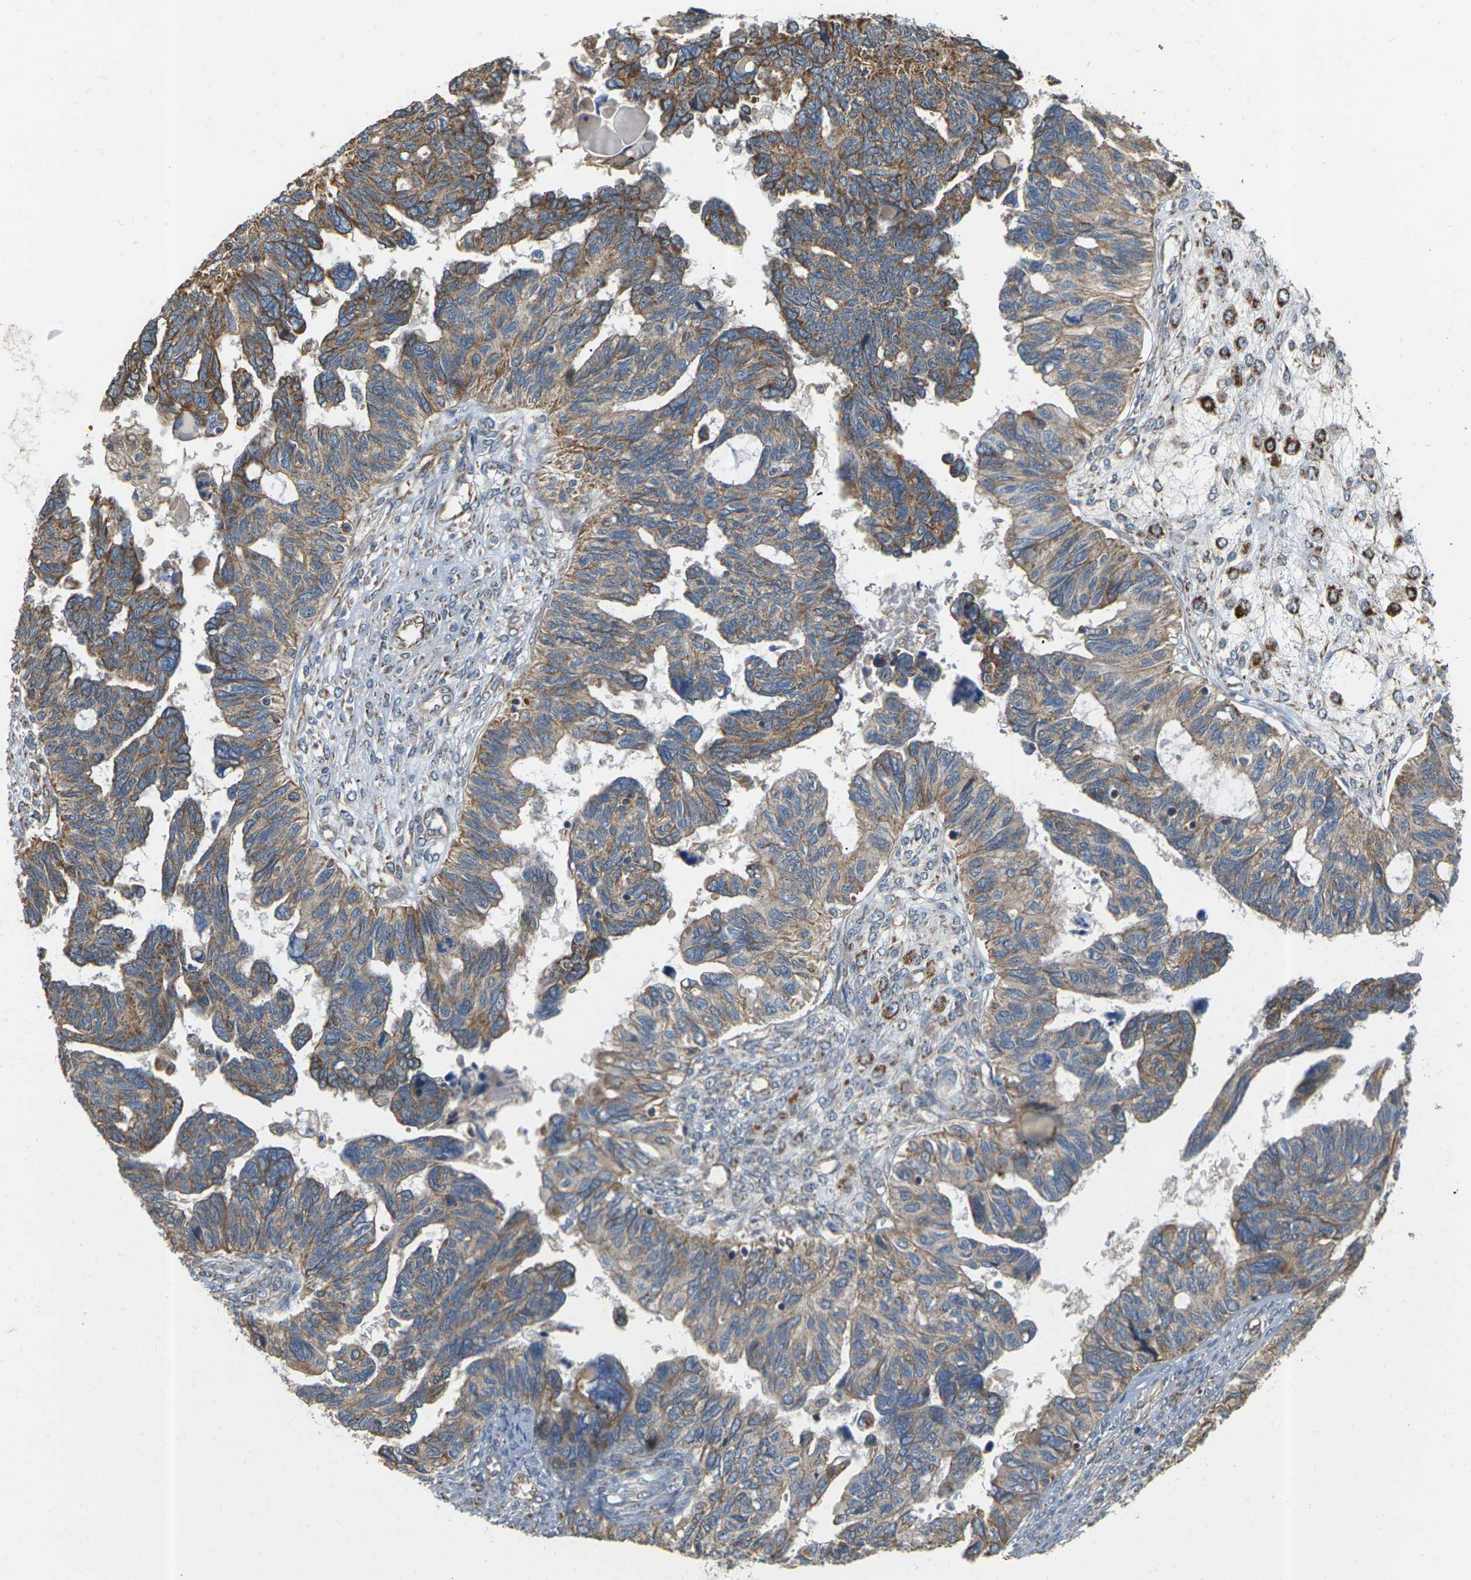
{"staining": {"intensity": "moderate", "quantity": ">75%", "location": "cytoplasmic/membranous"}, "tissue": "ovarian cancer", "cell_type": "Tumor cells", "image_type": "cancer", "snomed": [{"axis": "morphology", "description": "Cystadenocarcinoma, serous, NOS"}, {"axis": "topography", "description": "Ovary"}], "caption": "Human serous cystadenocarcinoma (ovarian) stained with a brown dye reveals moderate cytoplasmic/membranous positive staining in approximately >75% of tumor cells.", "gene": "PCDHB4", "patient": {"sex": "female", "age": 79}}